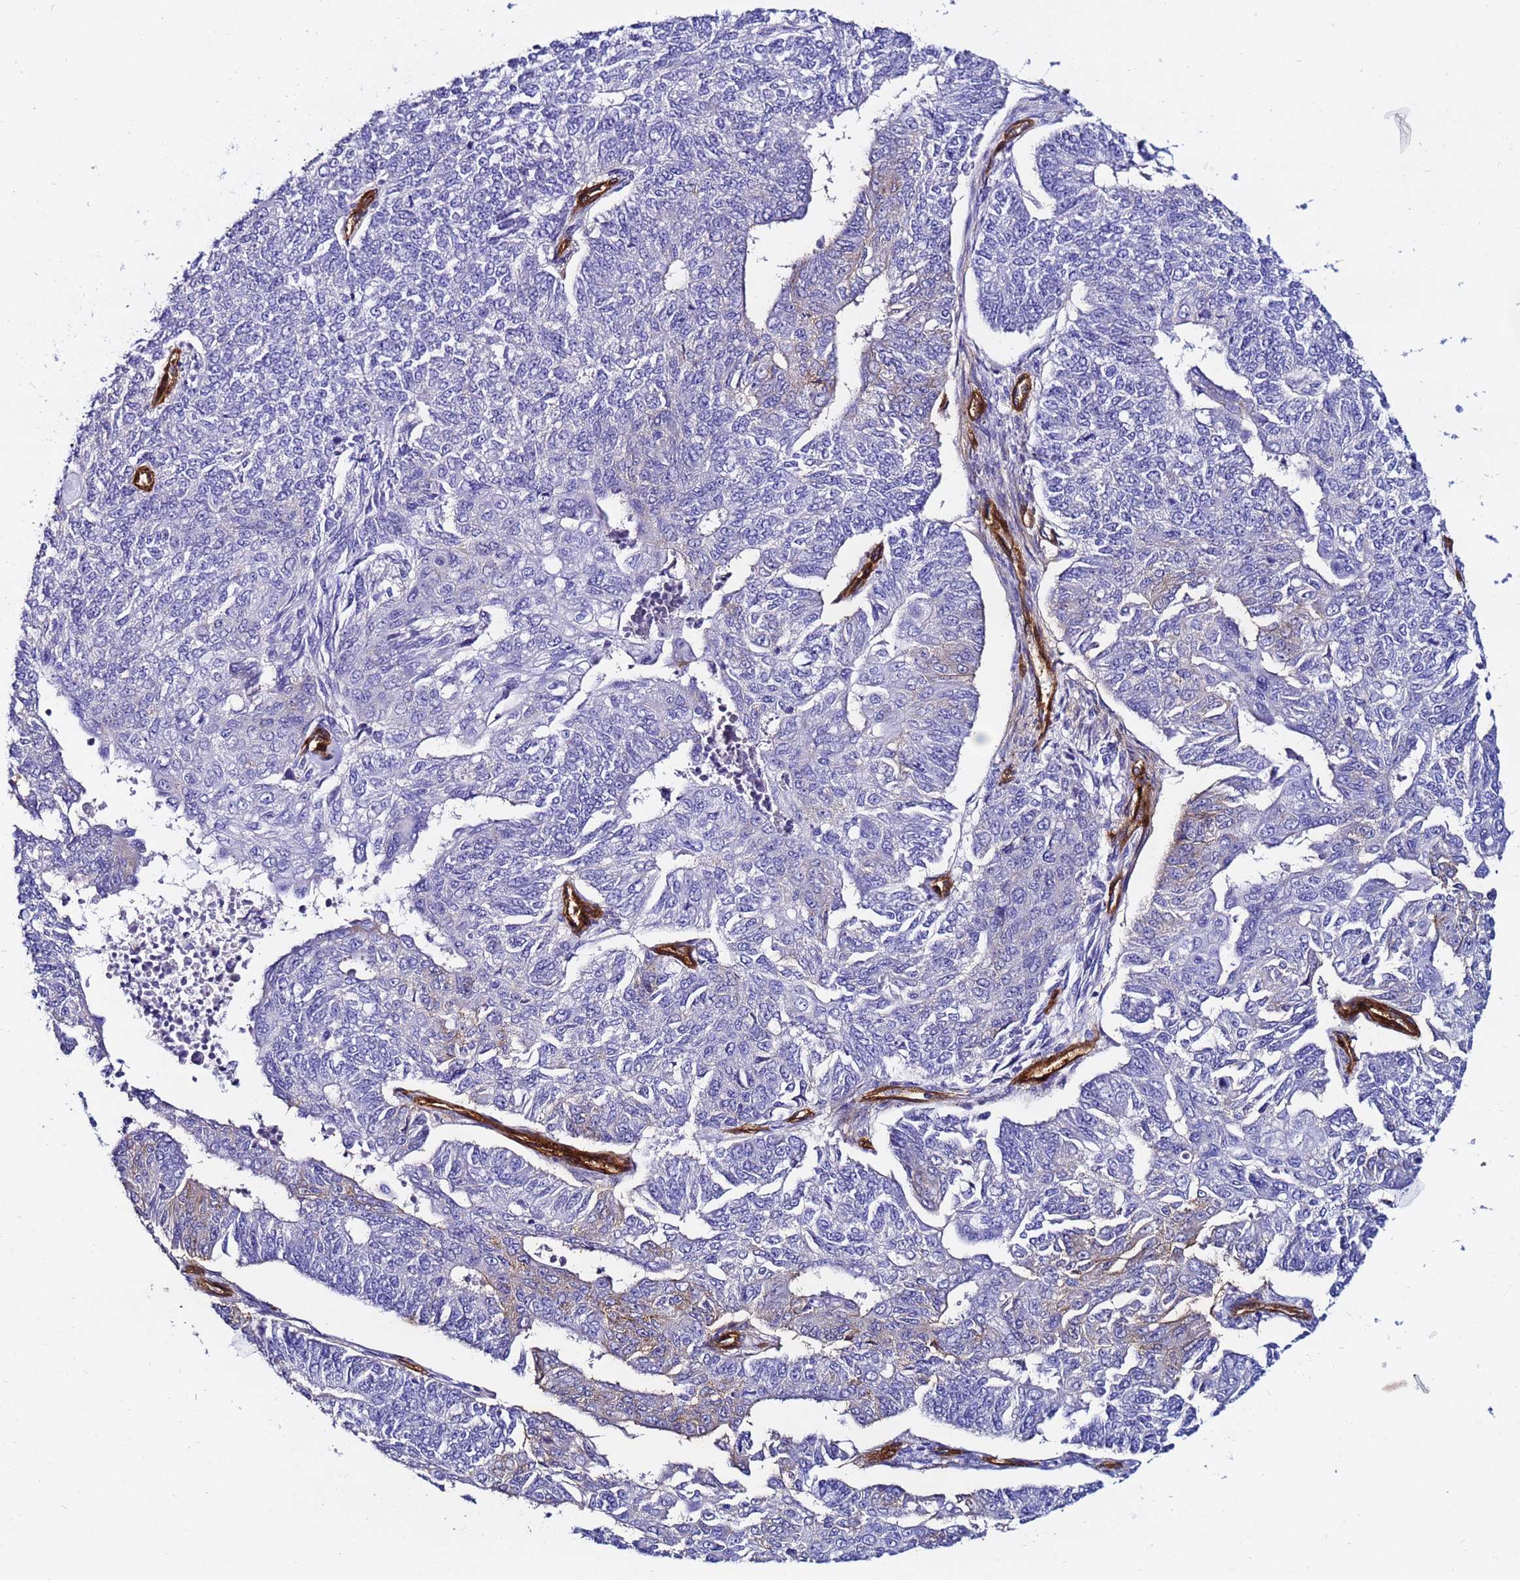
{"staining": {"intensity": "weak", "quantity": "<25%", "location": "cytoplasmic/membranous"}, "tissue": "endometrial cancer", "cell_type": "Tumor cells", "image_type": "cancer", "snomed": [{"axis": "morphology", "description": "Adenocarcinoma, NOS"}, {"axis": "topography", "description": "Endometrium"}], "caption": "Immunohistochemistry (IHC) of adenocarcinoma (endometrial) reveals no expression in tumor cells.", "gene": "DEFB104A", "patient": {"sex": "female", "age": 32}}